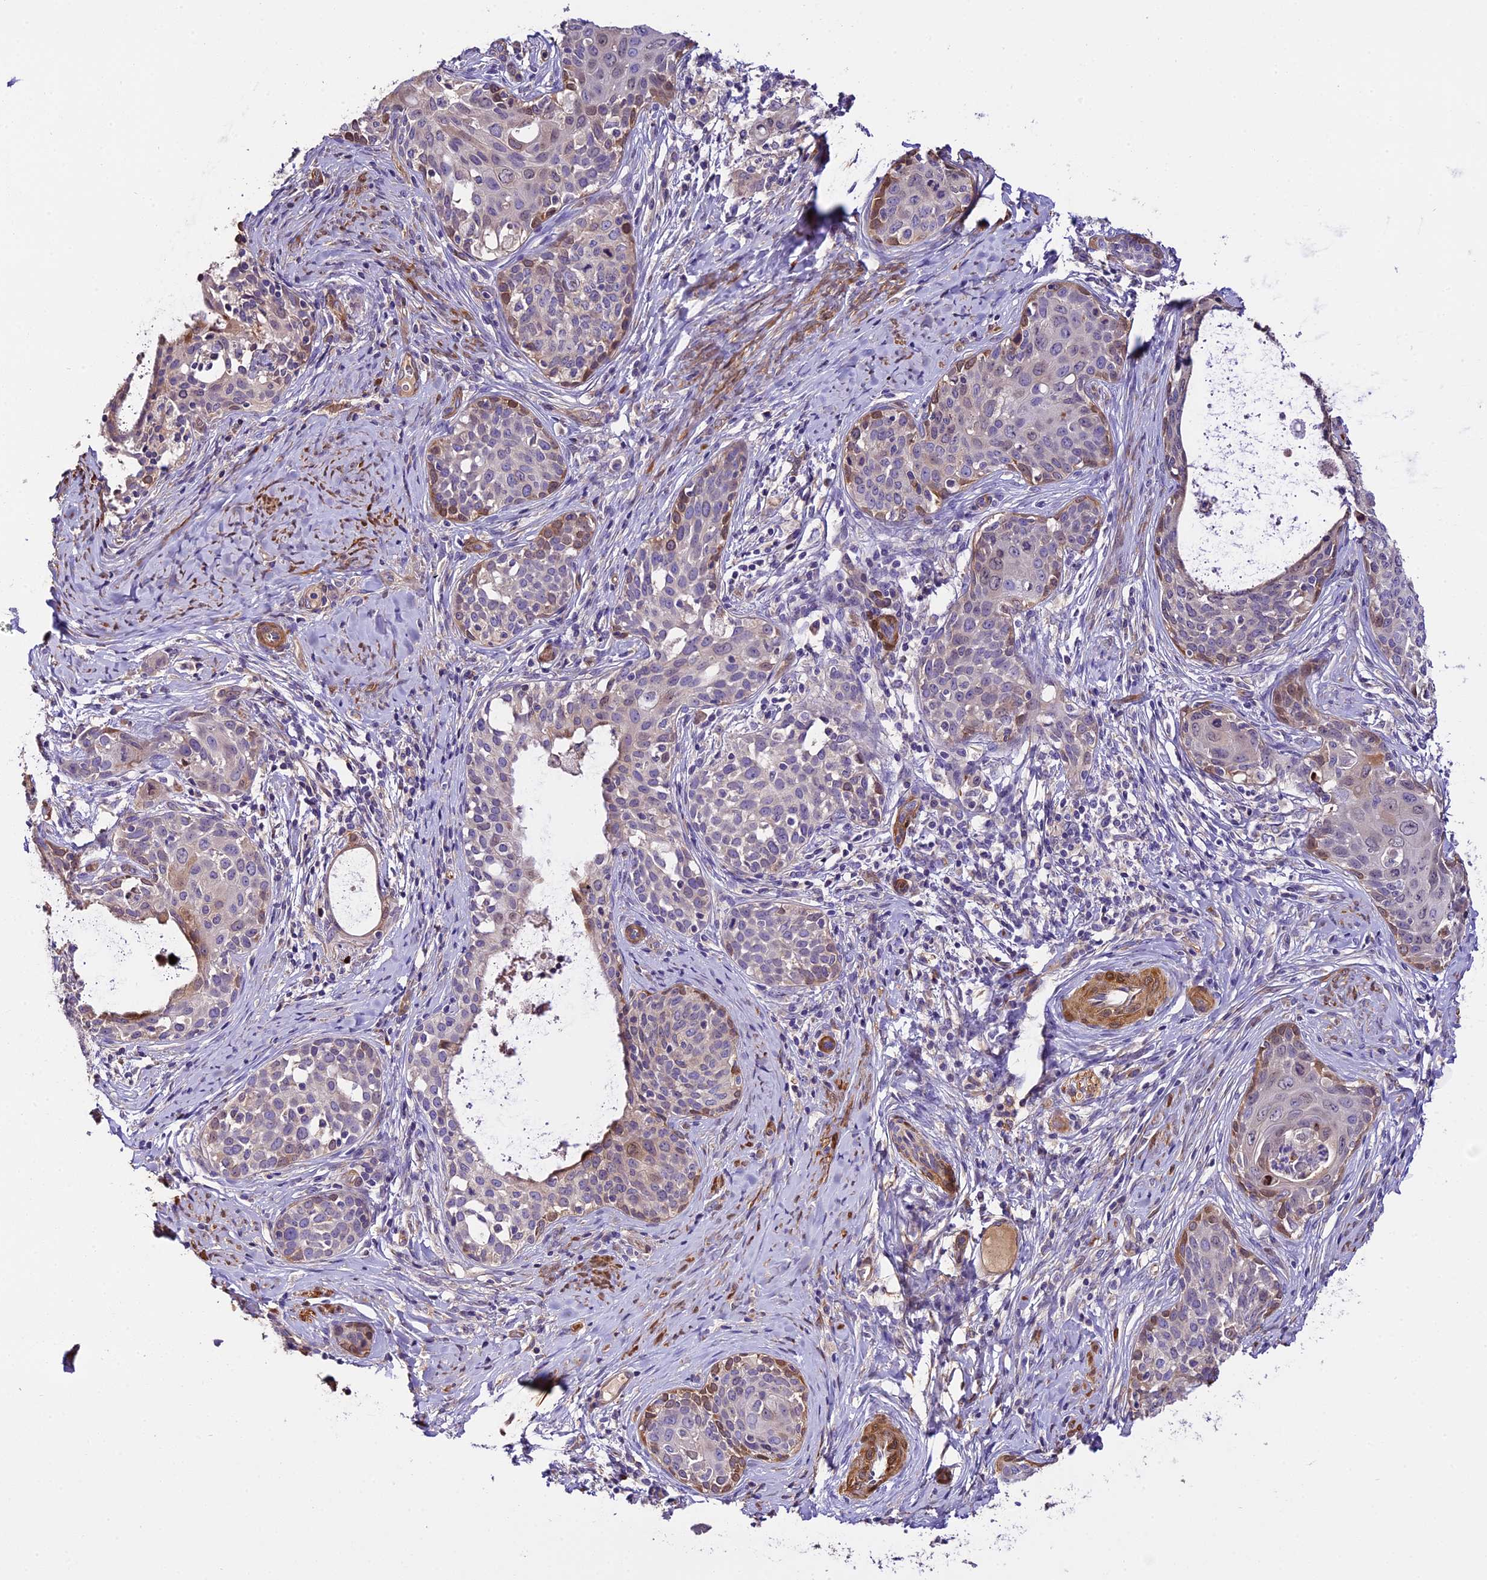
{"staining": {"intensity": "moderate", "quantity": "<25%", "location": "cytoplasmic/membranous"}, "tissue": "cervical cancer", "cell_type": "Tumor cells", "image_type": "cancer", "snomed": [{"axis": "morphology", "description": "Squamous cell carcinoma, NOS"}, {"axis": "morphology", "description": "Adenocarcinoma, NOS"}, {"axis": "topography", "description": "Cervix"}], "caption": "A high-resolution micrograph shows immunohistochemistry (IHC) staining of adenocarcinoma (cervical), which exhibits moderate cytoplasmic/membranous staining in about <25% of tumor cells. The protein of interest is shown in brown color, while the nuclei are stained blue.", "gene": "MAP3K7CL", "patient": {"sex": "female", "age": 52}}